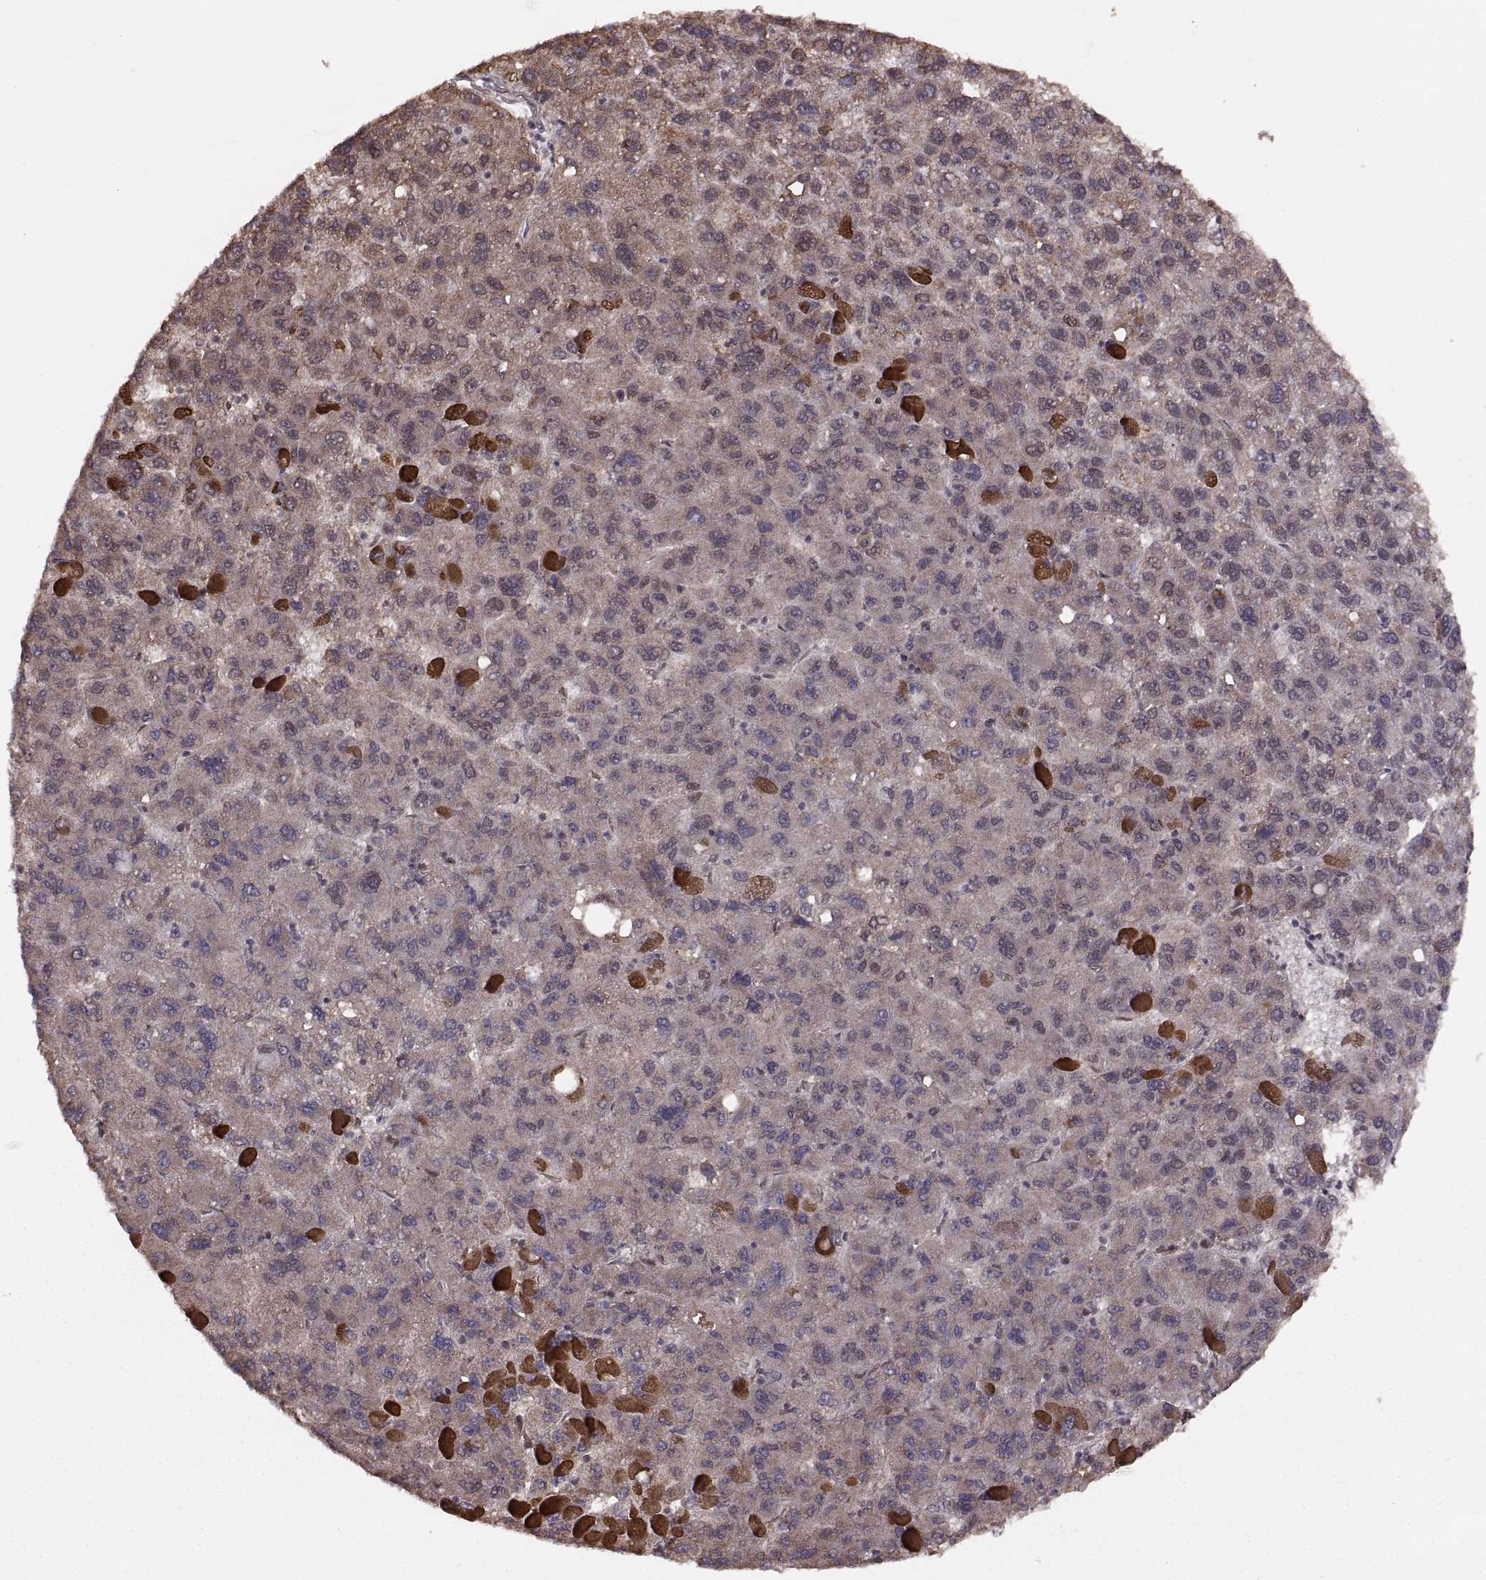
{"staining": {"intensity": "weak", "quantity": "25%-75%", "location": "cytoplasmic/membranous"}, "tissue": "liver cancer", "cell_type": "Tumor cells", "image_type": "cancer", "snomed": [{"axis": "morphology", "description": "Carcinoma, Hepatocellular, NOS"}, {"axis": "topography", "description": "Liver"}], "caption": "Immunohistochemical staining of hepatocellular carcinoma (liver) demonstrates low levels of weak cytoplasmic/membranous positivity in about 25%-75% of tumor cells. The protein of interest is shown in brown color, while the nuclei are stained blue.", "gene": "RFT1", "patient": {"sex": "female", "age": 82}}